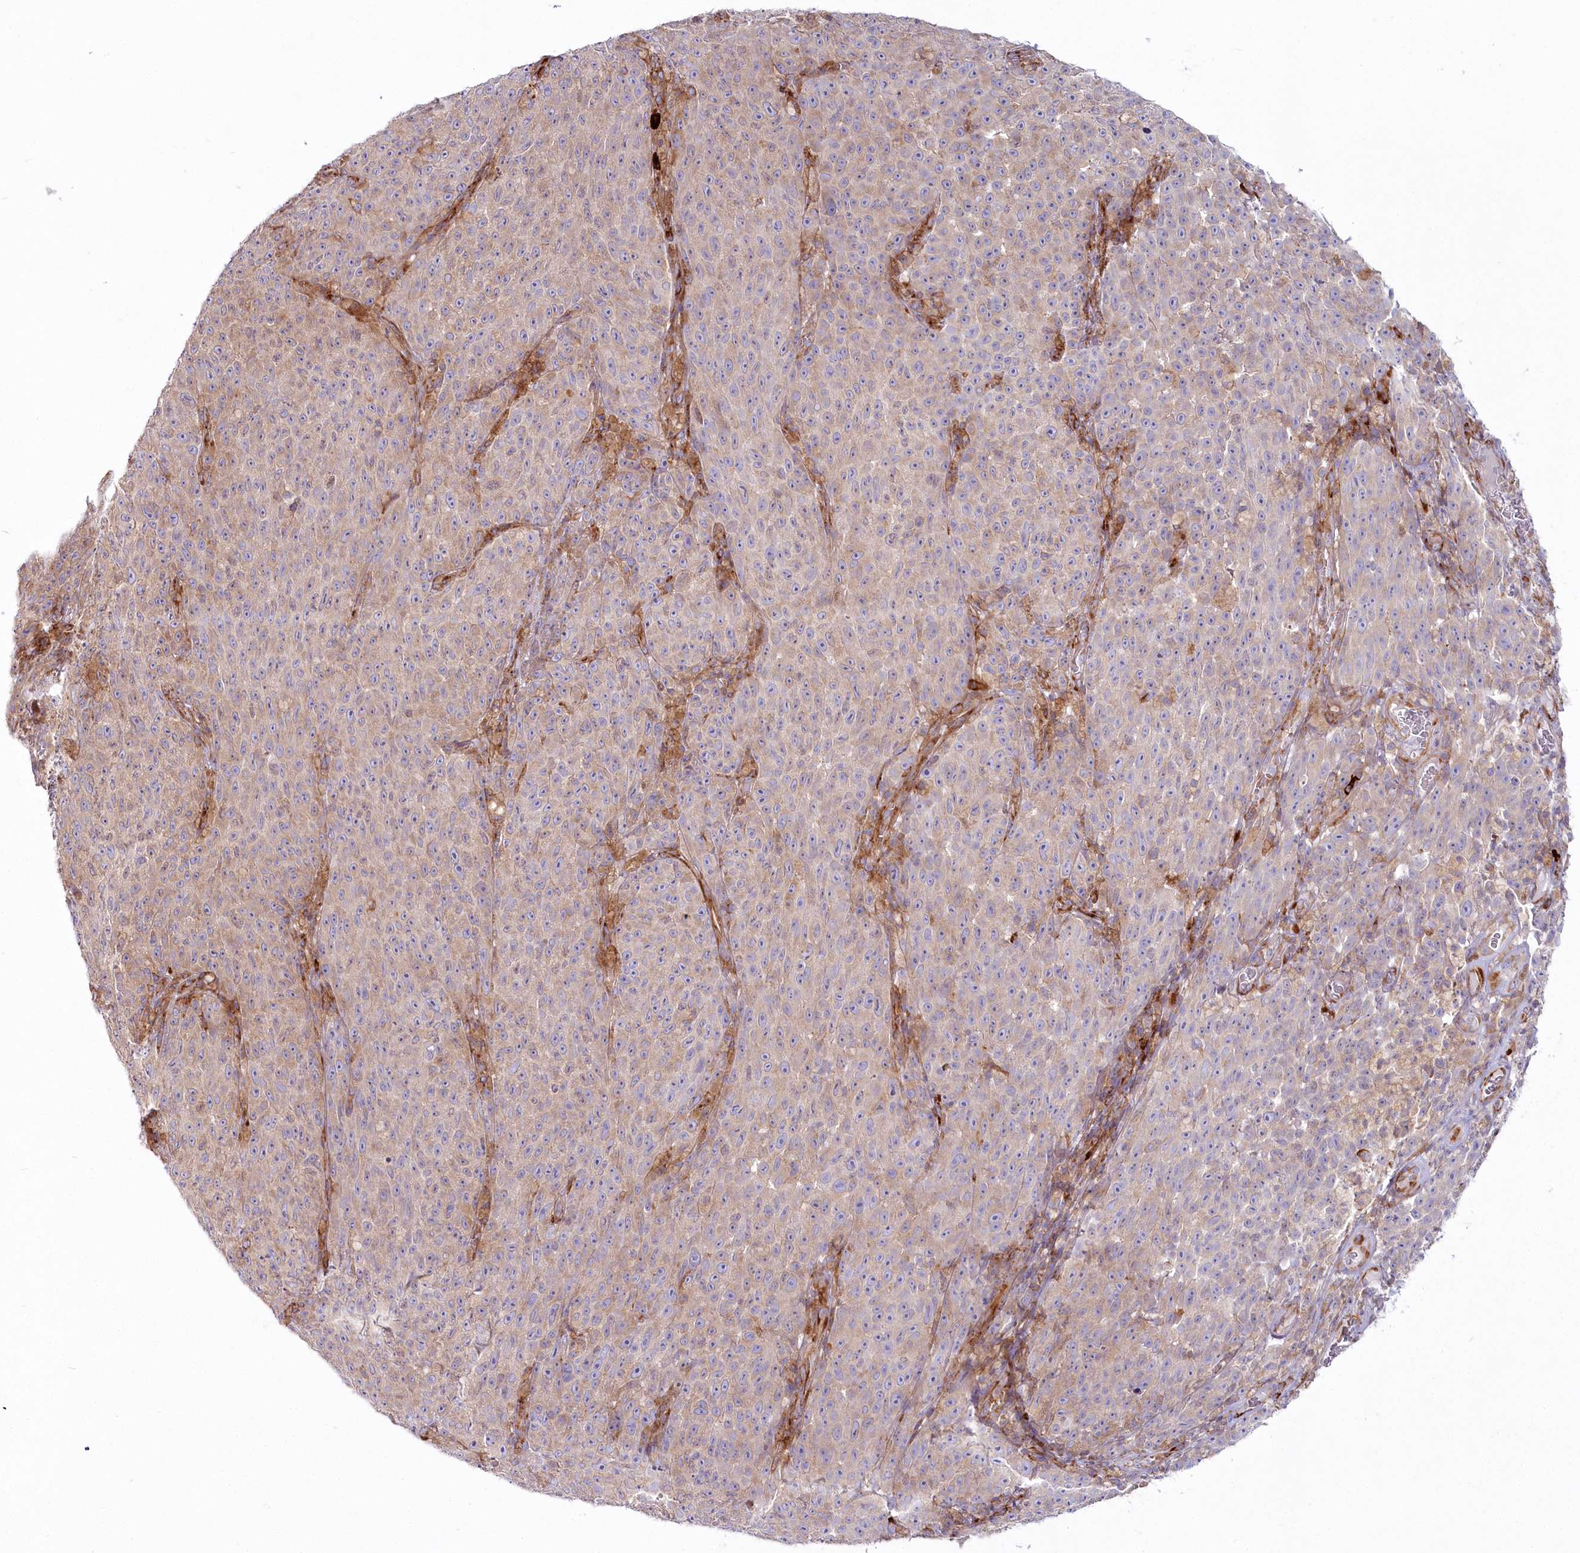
{"staining": {"intensity": "weak", "quantity": ">75%", "location": "cytoplasmic/membranous"}, "tissue": "melanoma", "cell_type": "Tumor cells", "image_type": "cancer", "snomed": [{"axis": "morphology", "description": "Malignant melanoma, NOS"}, {"axis": "topography", "description": "Skin"}], "caption": "Human malignant melanoma stained for a protein (brown) exhibits weak cytoplasmic/membranous positive staining in about >75% of tumor cells.", "gene": "POGLUT1", "patient": {"sex": "female", "age": 82}}